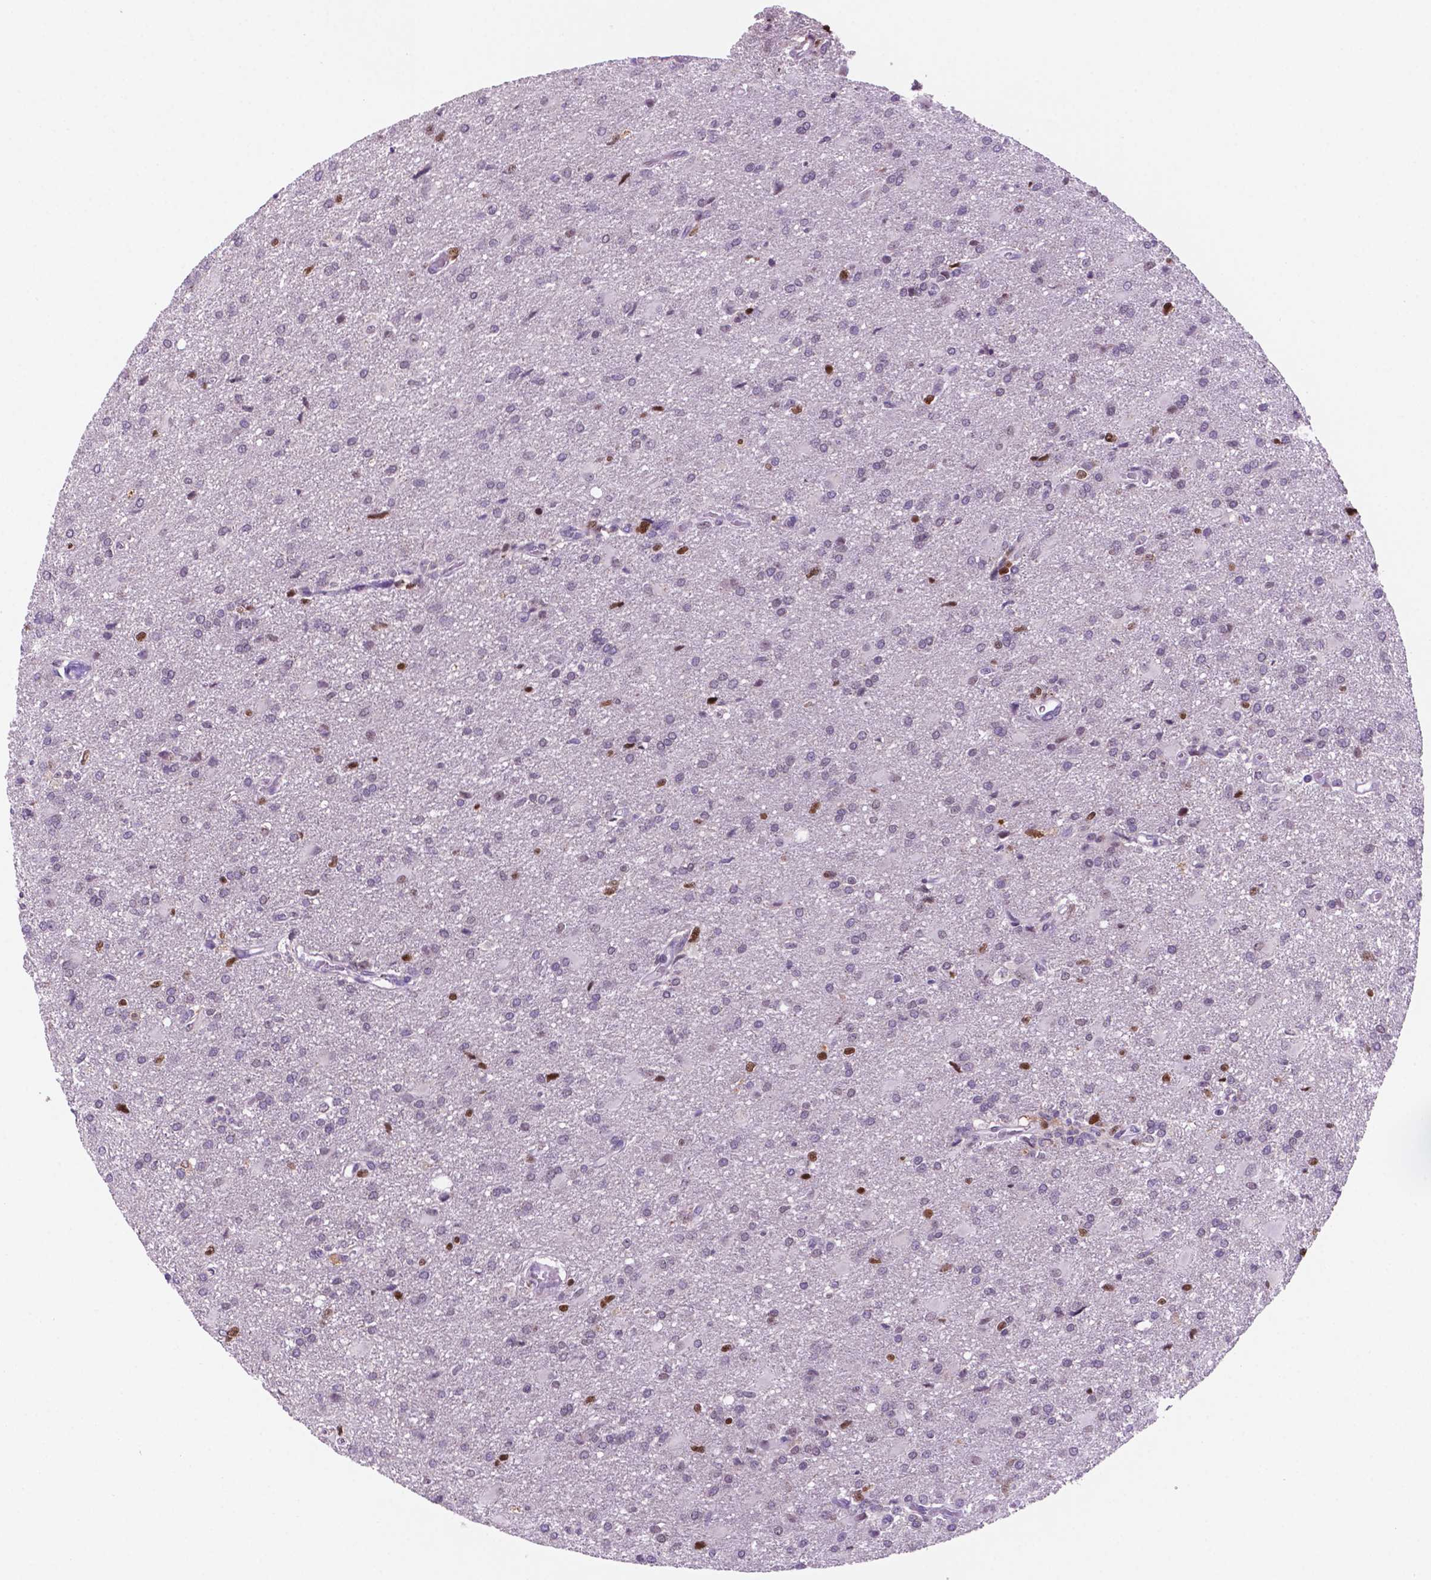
{"staining": {"intensity": "moderate", "quantity": "<25%", "location": "nuclear"}, "tissue": "glioma", "cell_type": "Tumor cells", "image_type": "cancer", "snomed": [{"axis": "morphology", "description": "Glioma, malignant, High grade"}, {"axis": "topography", "description": "Brain"}], "caption": "Protein staining of glioma tissue reveals moderate nuclear positivity in about <25% of tumor cells. The staining is performed using DAB (3,3'-diaminobenzidine) brown chromogen to label protein expression. The nuclei are counter-stained blue using hematoxylin.", "gene": "NCAPH2", "patient": {"sex": "male", "age": 68}}